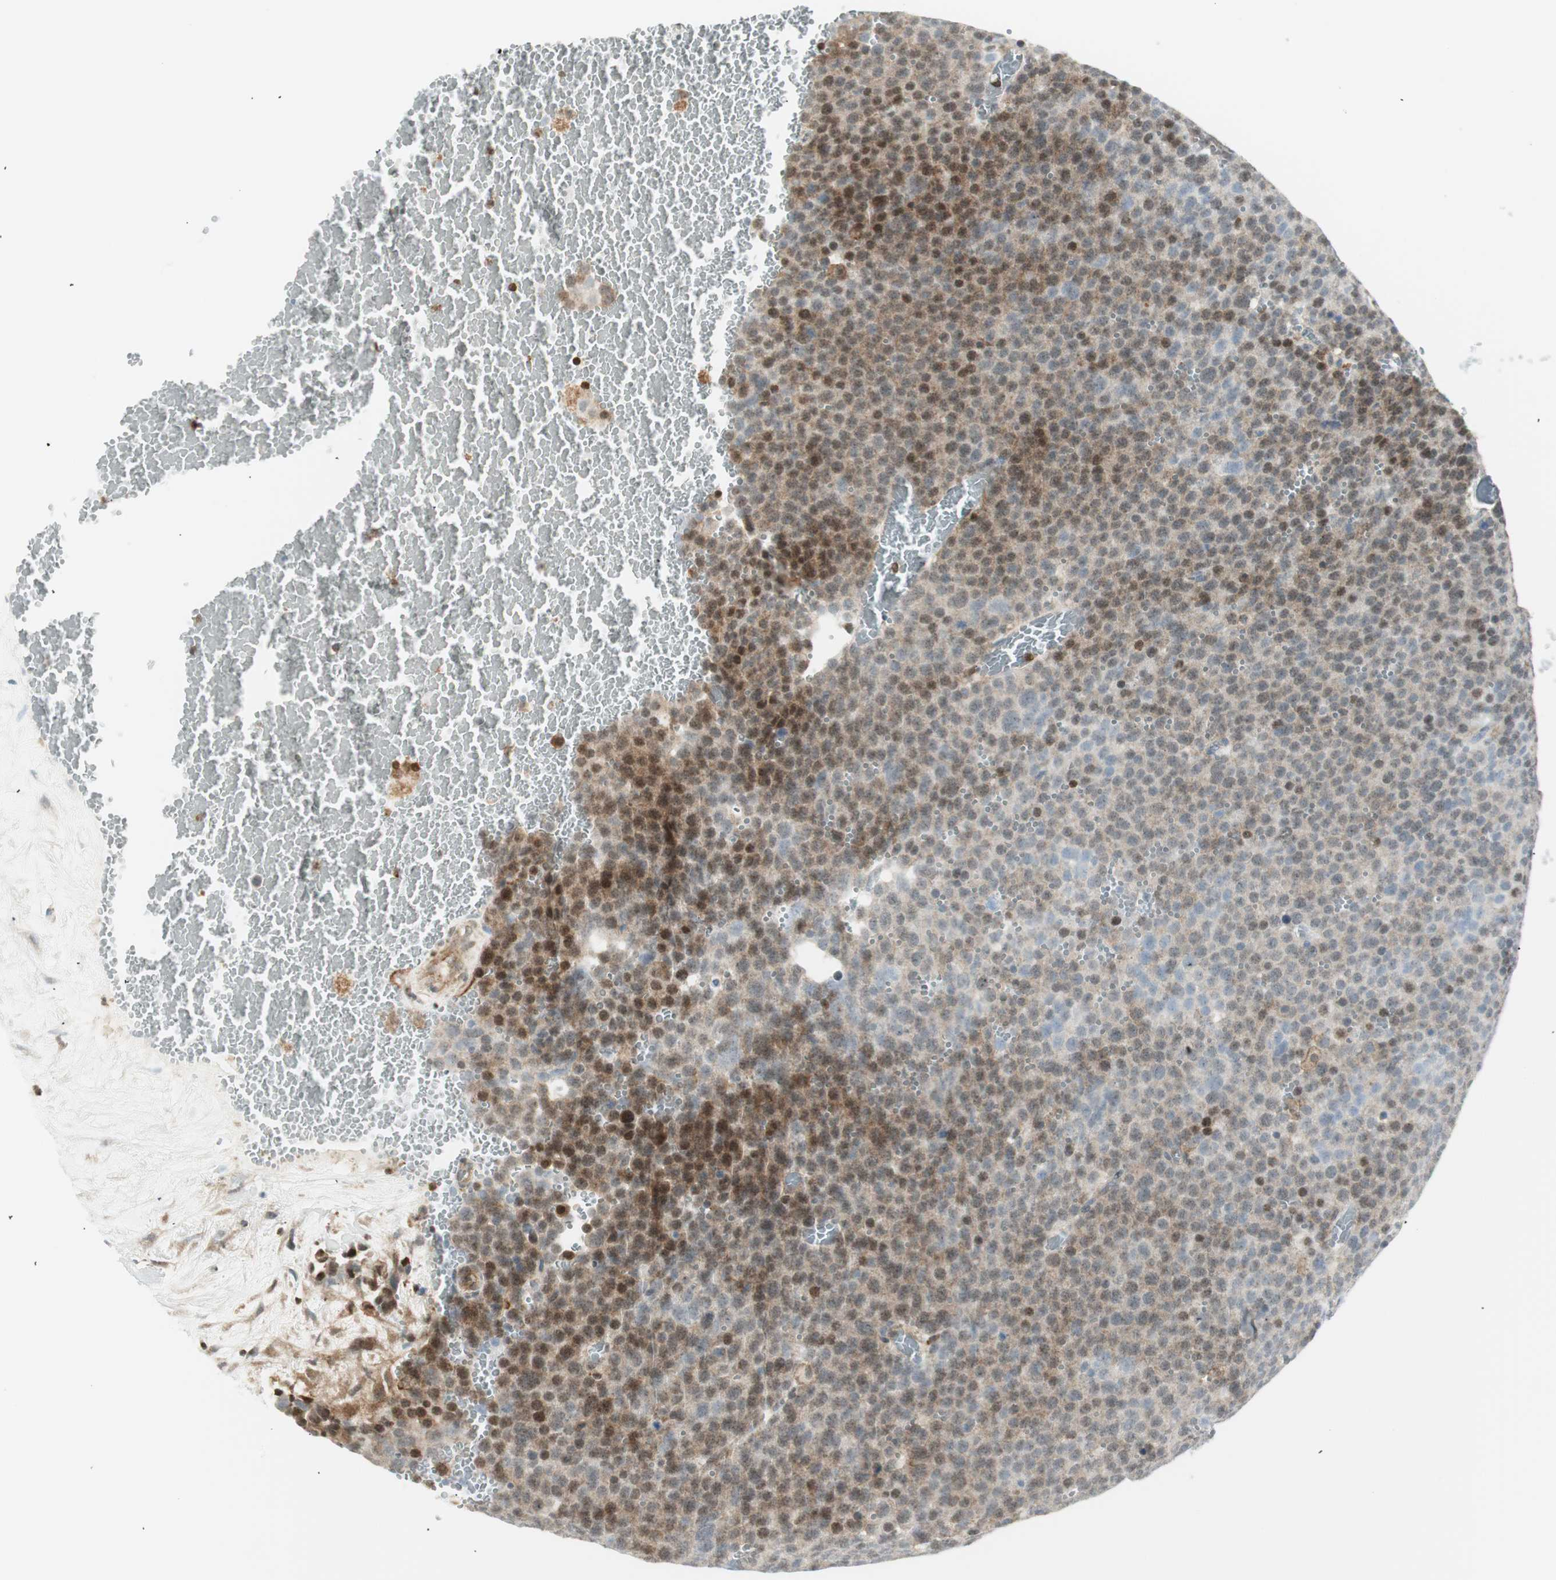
{"staining": {"intensity": "moderate", "quantity": "25%-75%", "location": "cytoplasmic/membranous,nuclear"}, "tissue": "testis cancer", "cell_type": "Tumor cells", "image_type": "cancer", "snomed": [{"axis": "morphology", "description": "Seminoma, NOS"}, {"axis": "topography", "description": "Testis"}], "caption": "Immunohistochemical staining of human testis cancer demonstrates moderate cytoplasmic/membranous and nuclear protein expression in about 25%-75% of tumor cells.", "gene": "PPP1CA", "patient": {"sex": "male", "age": 71}}